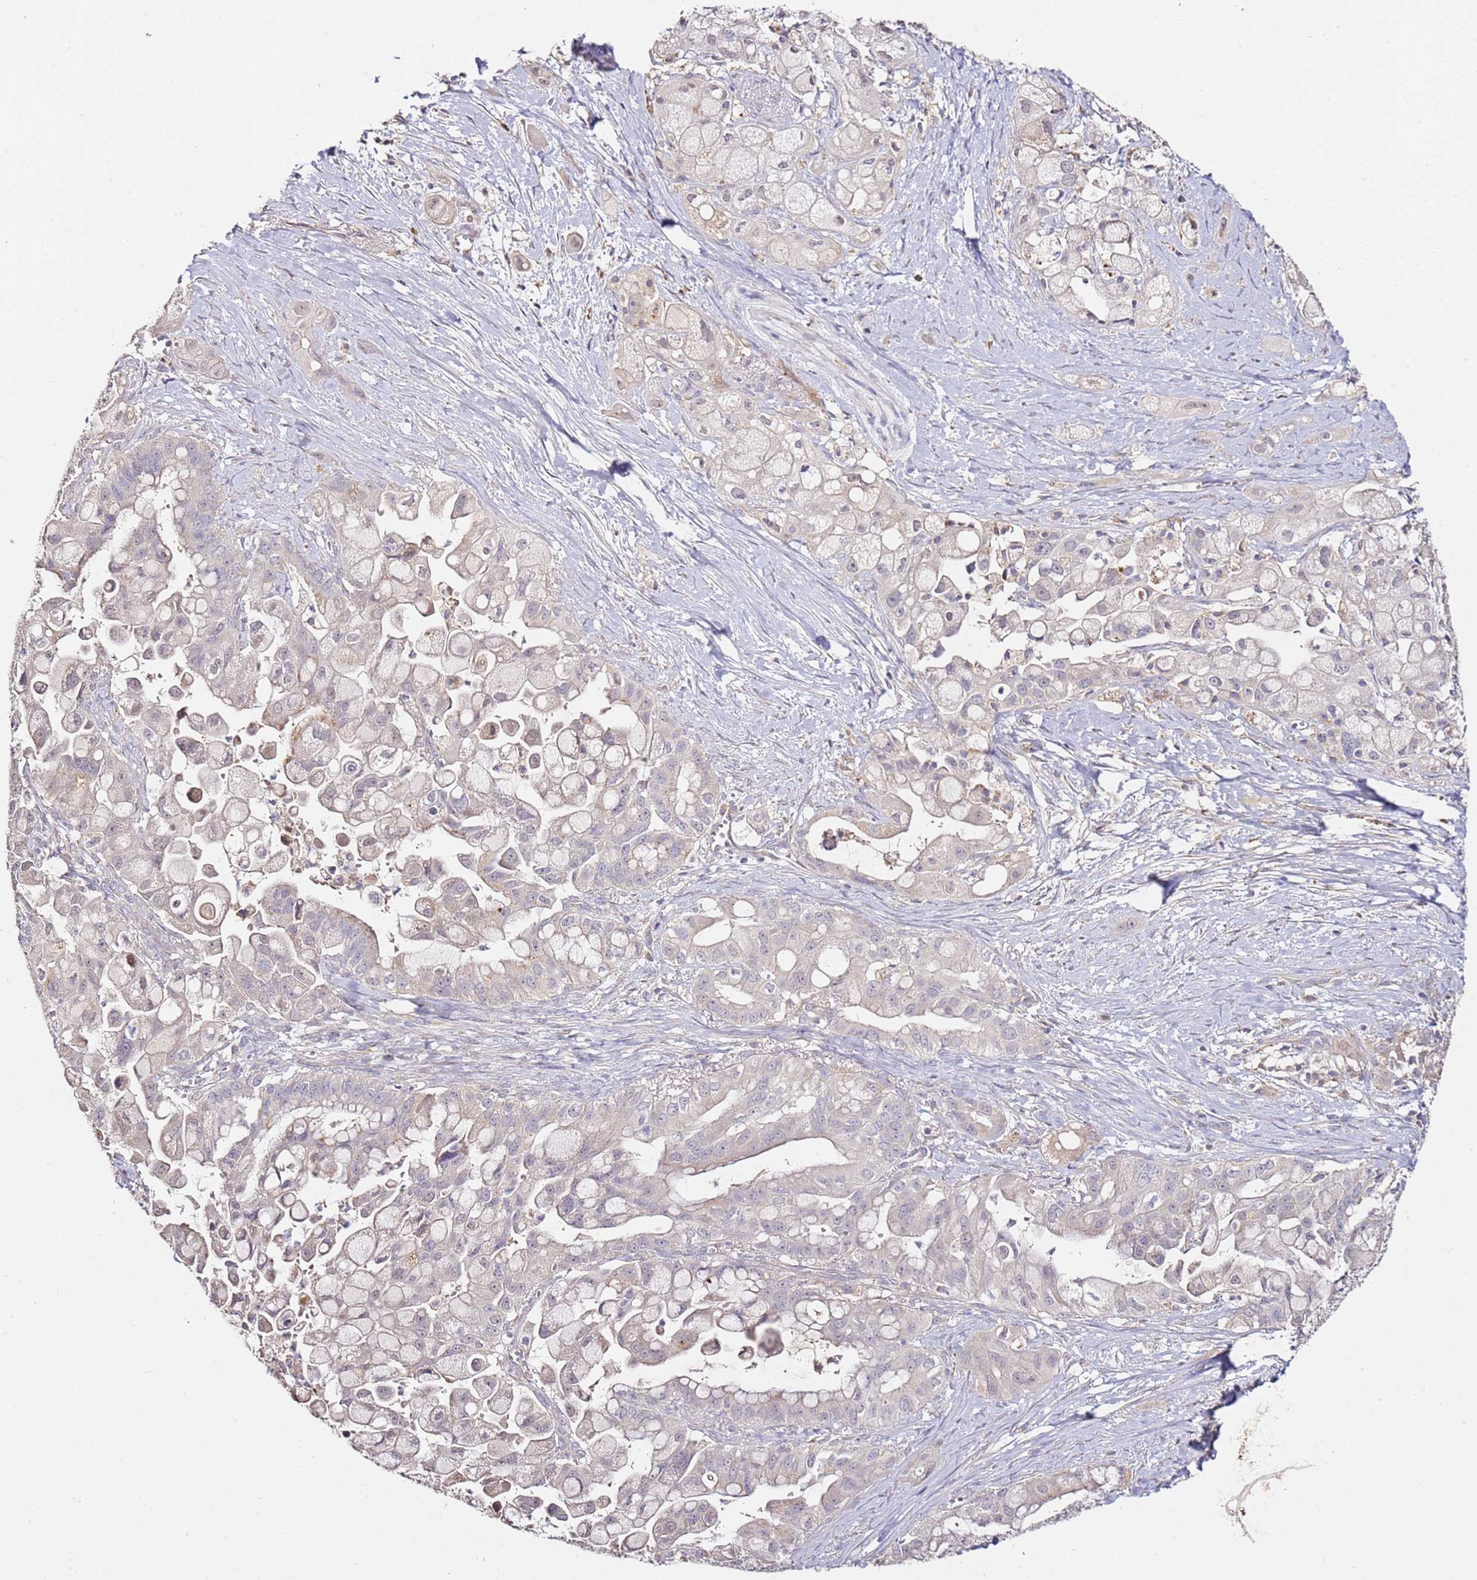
{"staining": {"intensity": "negative", "quantity": "none", "location": "none"}, "tissue": "pancreatic cancer", "cell_type": "Tumor cells", "image_type": "cancer", "snomed": [{"axis": "morphology", "description": "Adenocarcinoma, NOS"}, {"axis": "topography", "description": "Pancreas"}], "caption": "Immunohistochemistry of human pancreatic cancer shows no staining in tumor cells.", "gene": "OR2B11", "patient": {"sex": "male", "age": 68}}